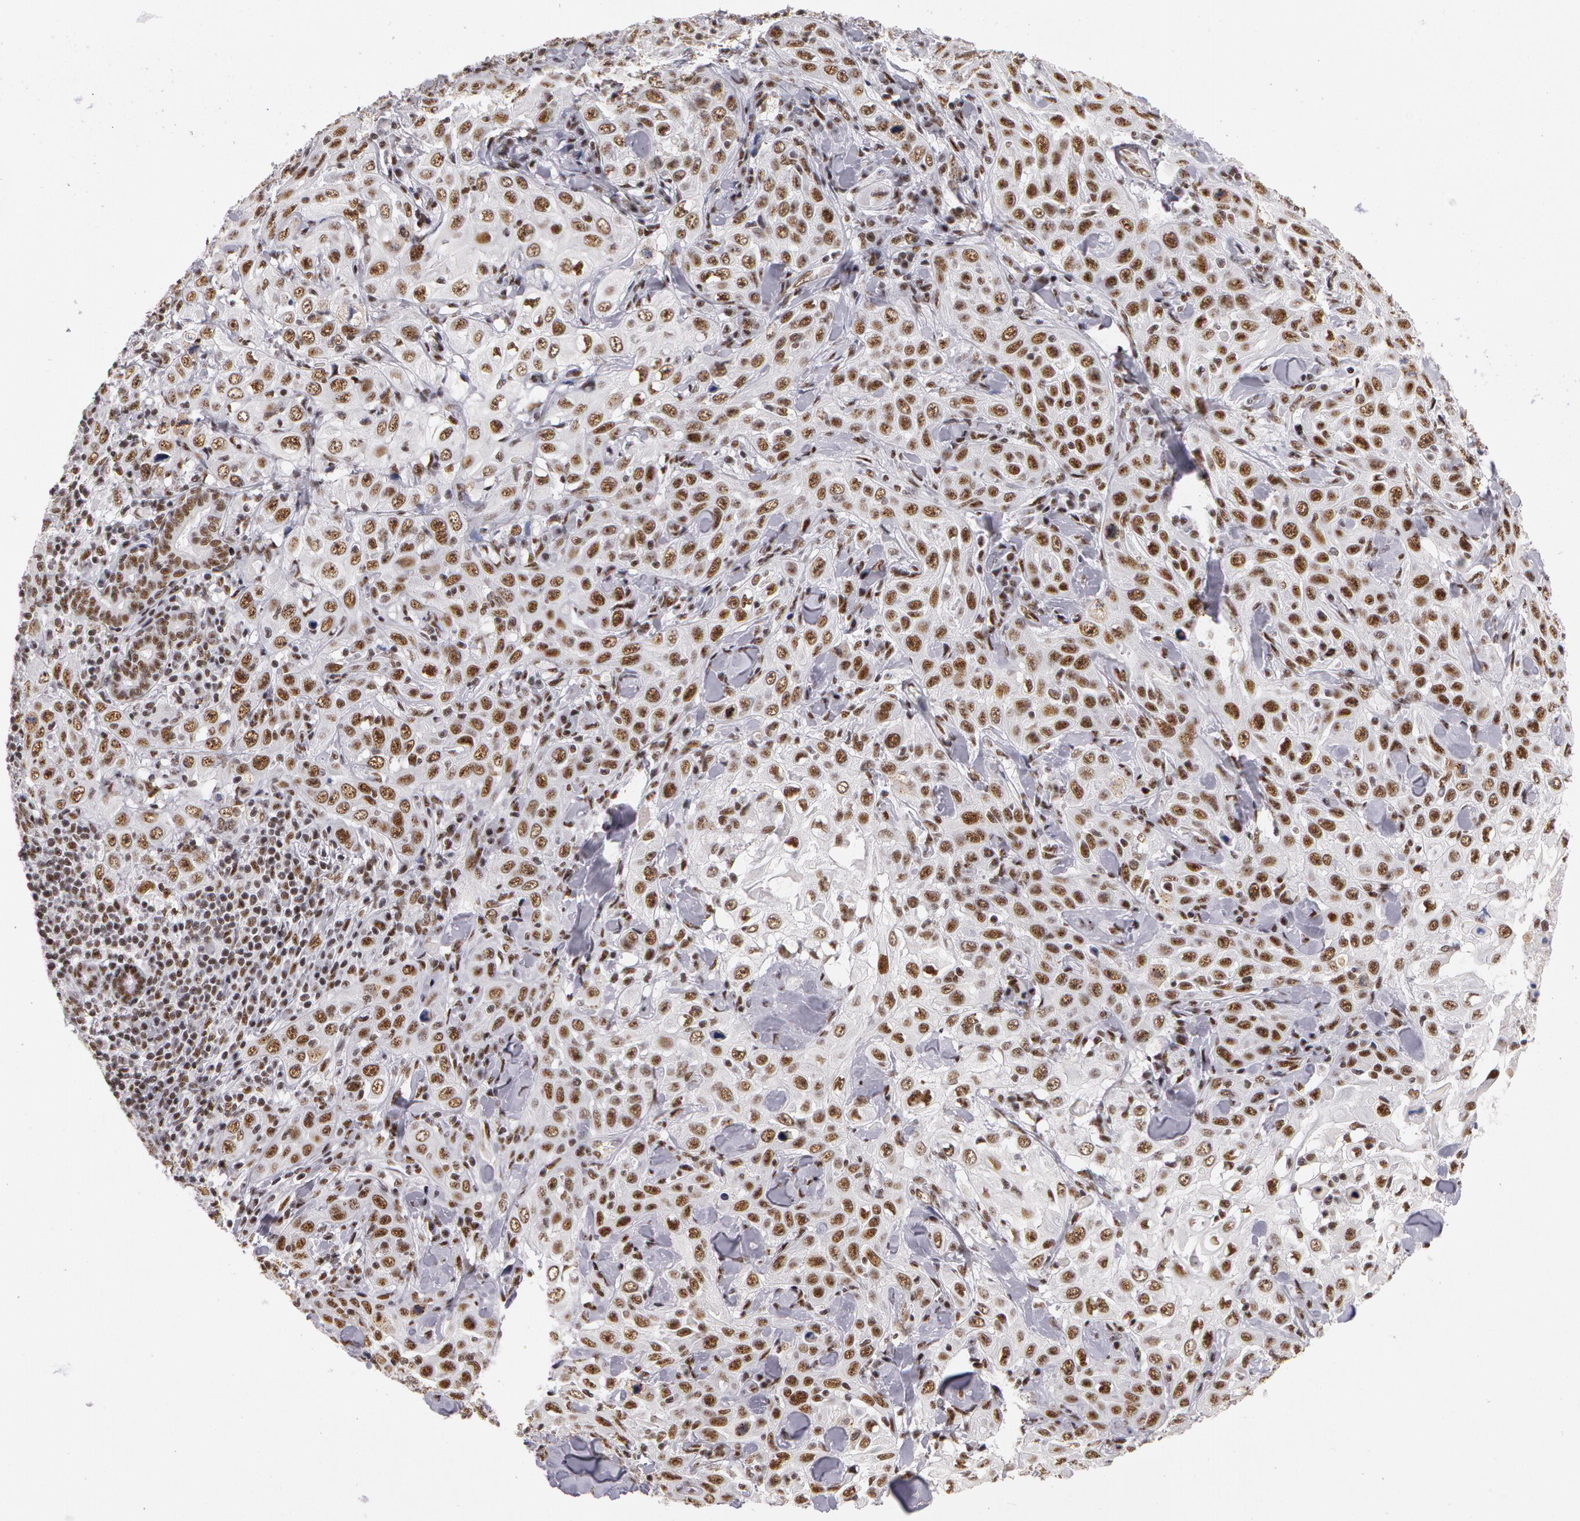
{"staining": {"intensity": "moderate", "quantity": ">75%", "location": "nuclear"}, "tissue": "skin cancer", "cell_type": "Tumor cells", "image_type": "cancer", "snomed": [{"axis": "morphology", "description": "Squamous cell carcinoma, NOS"}, {"axis": "topography", "description": "Skin"}], "caption": "Brown immunohistochemical staining in skin cancer (squamous cell carcinoma) exhibits moderate nuclear staining in approximately >75% of tumor cells.", "gene": "PNN", "patient": {"sex": "male", "age": 84}}